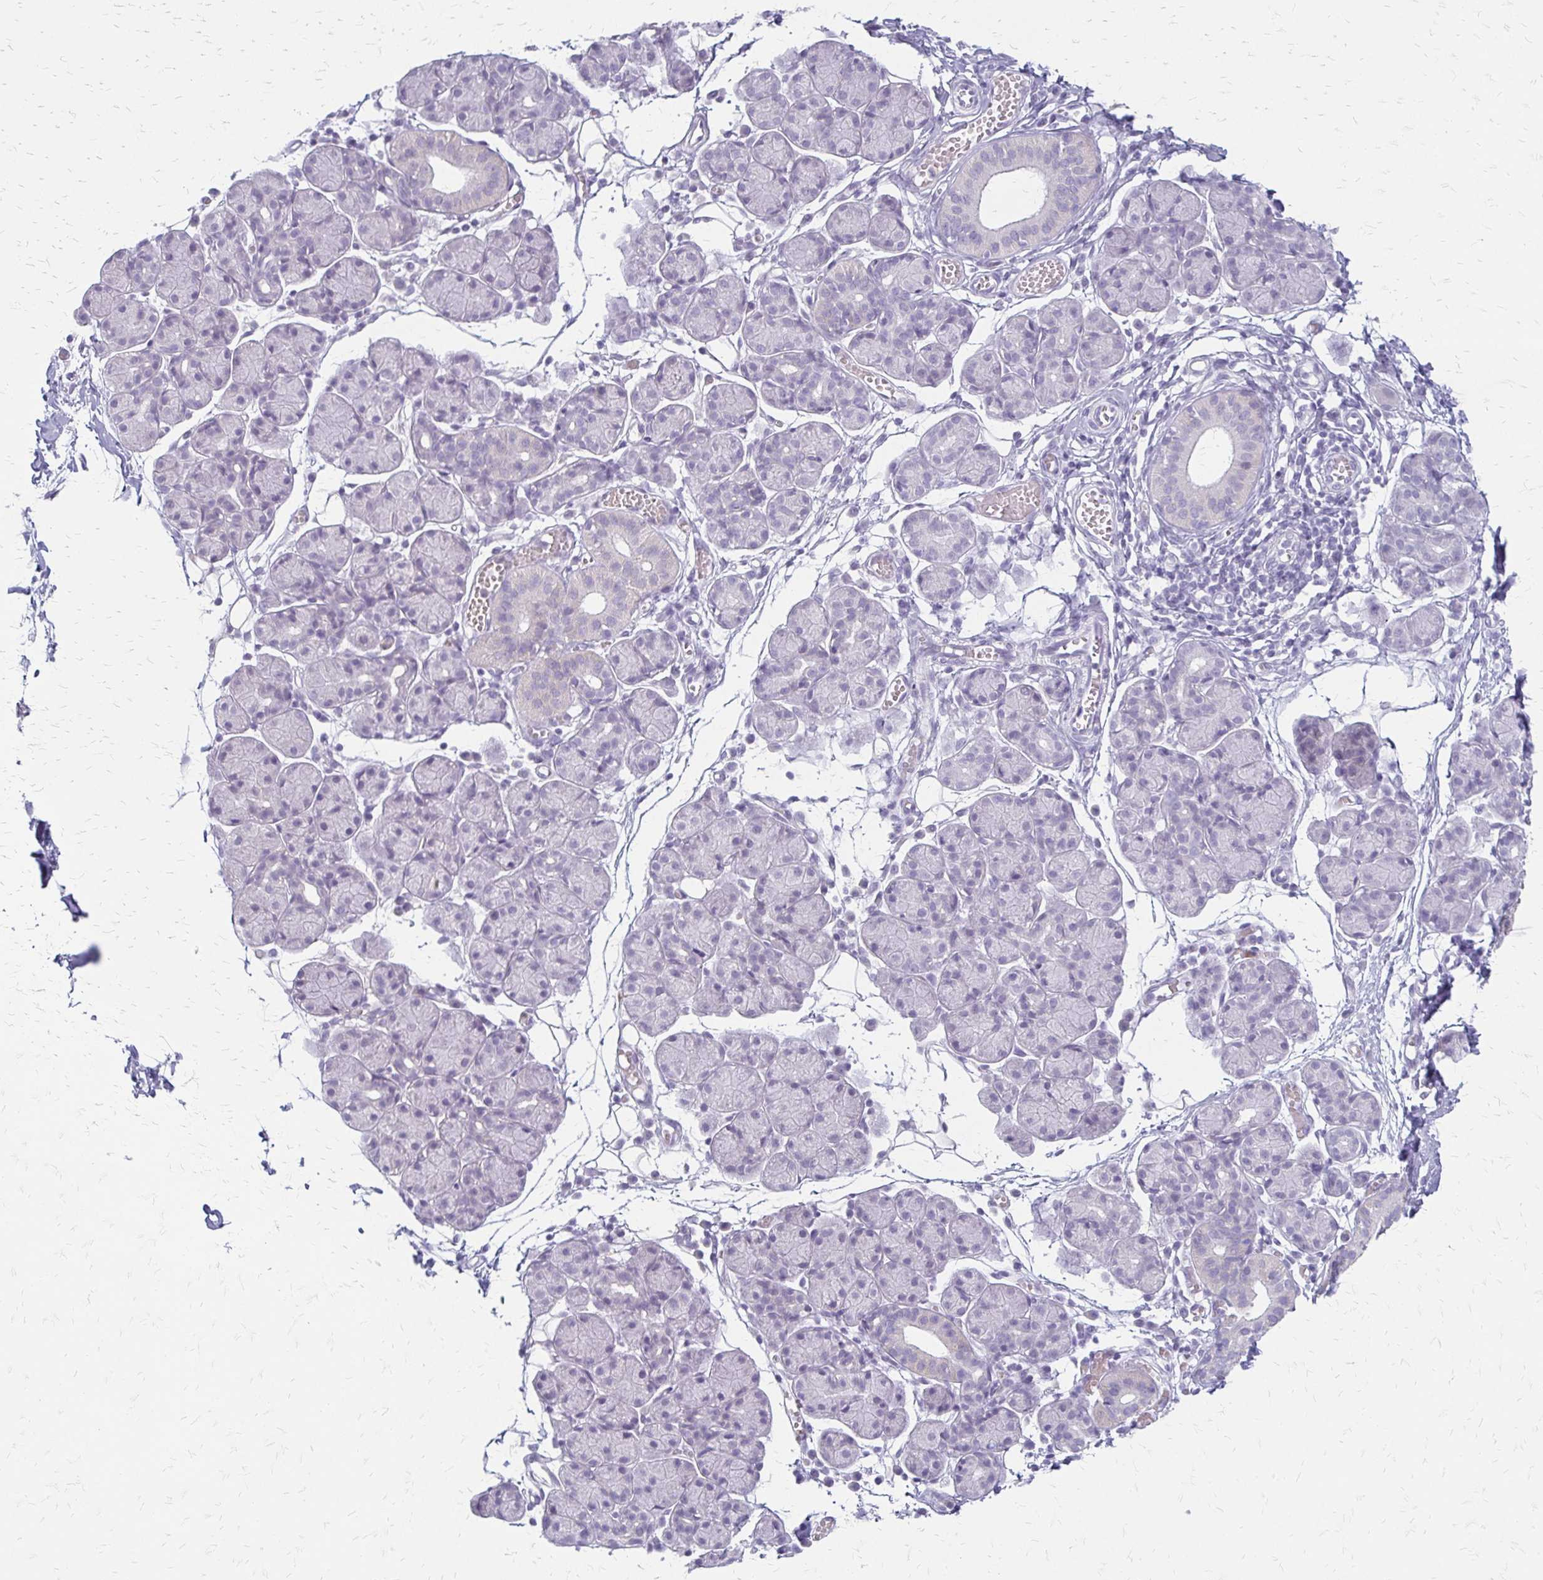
{"staining": {"intensity": "negative", "quantity": "none", "location": "none"}, "tissue": "salivary gland", "cell_type": "Glandular cells", "image_type": "normal", "snomed": [{"axis": "morphology", "description": "Normal tissue, NOS"}, {"axis": "morphology", "description": "Inflammation, NOS"}, {"axis": "topography", "description": "Lymph node"}, {"axis": "topography", "description": "Salivary gland"}], "caption": "DAB (3,3'-diaminobenzidine) immunohistochemical staining of normal human salivary gland shows no significant staining in glandular cells. (IHC, brightfield microscopy, high magnification).", "gene": "ACP5", "patient": {"sex": "male", "age": 3}}